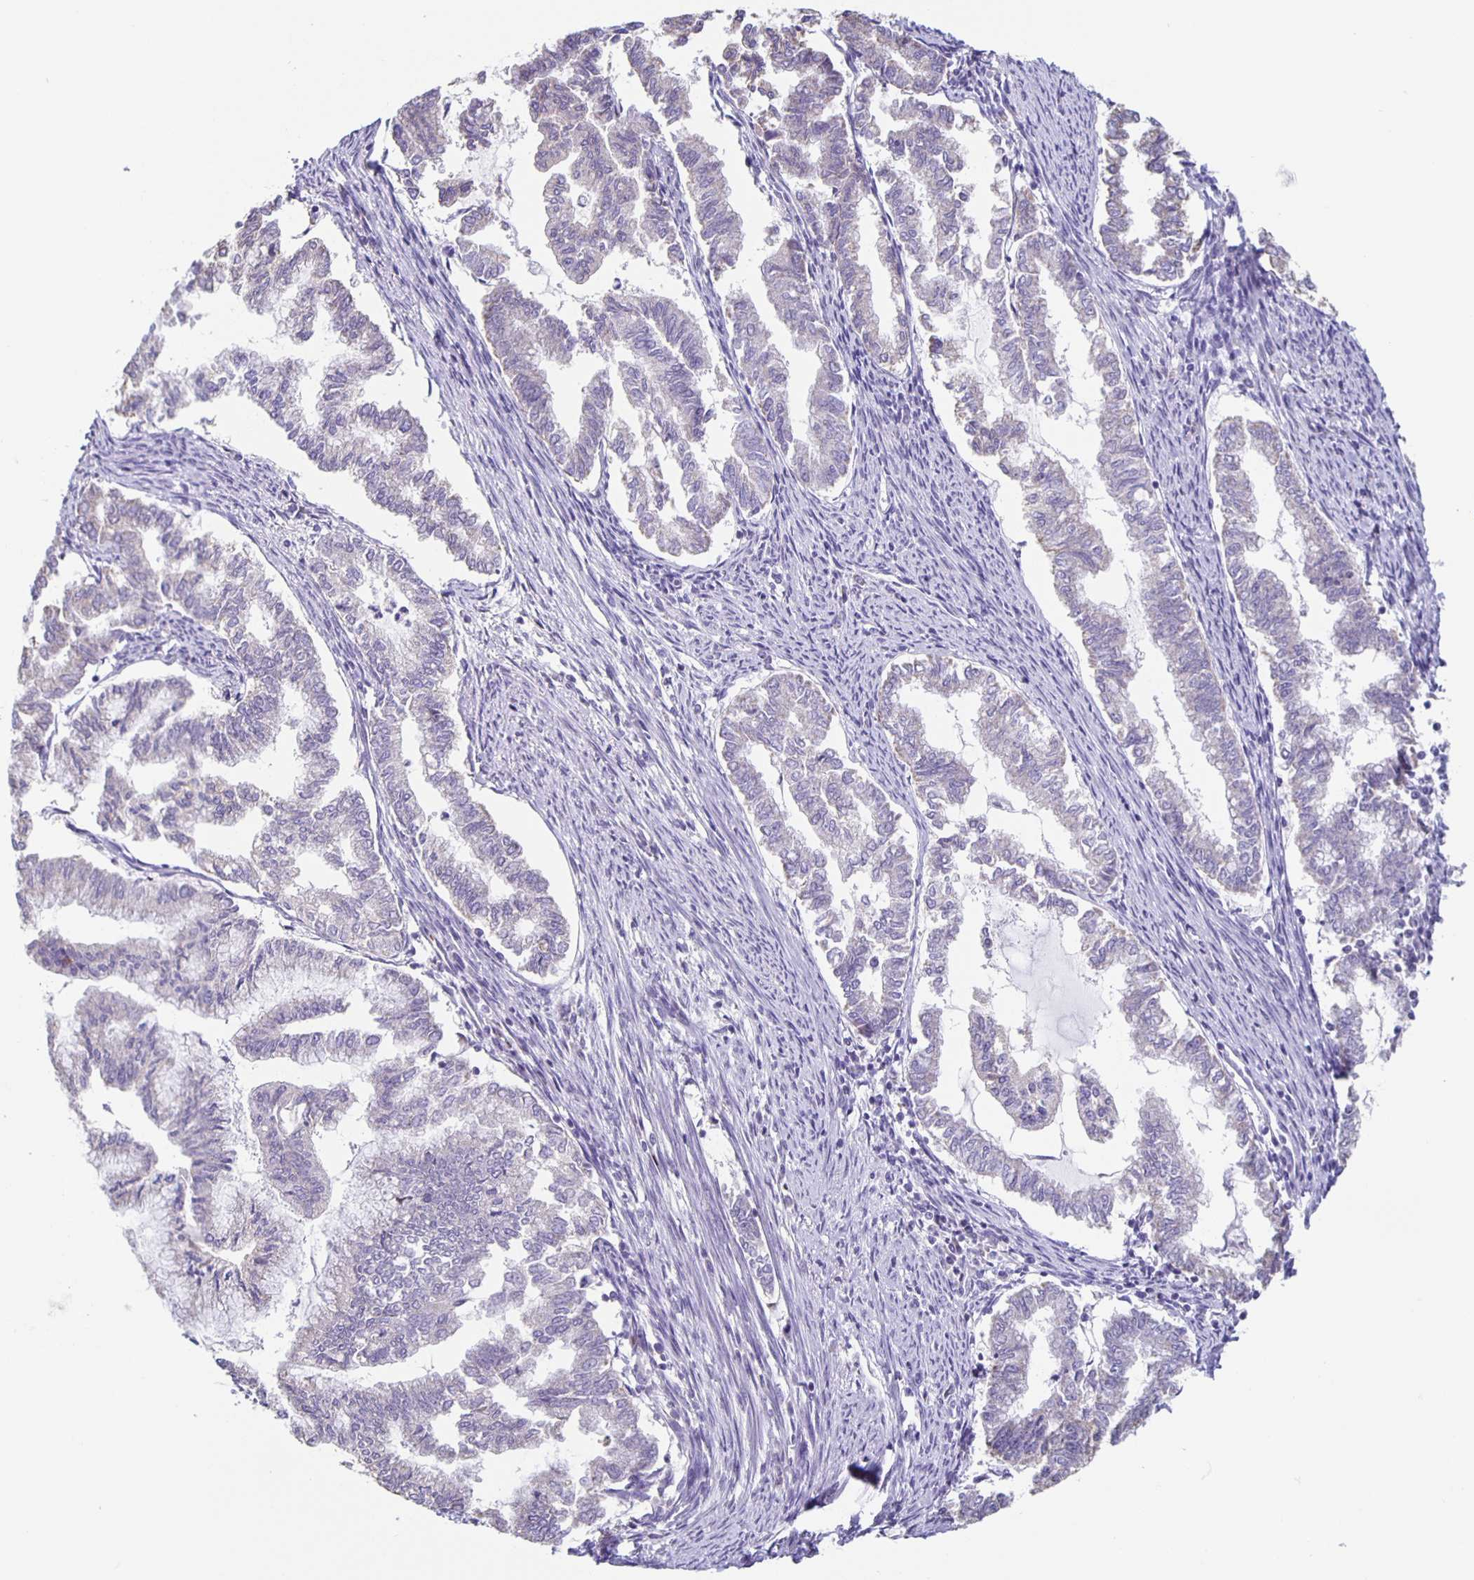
{"staining": {"intensity": "negative", "quantity": "none", "location": "none"}, "tissue": "endometrial cancer", "cell_type": "Tumor cells", "image_type": "cancer", "snomed": [{"axis": "morphology", "description": "Adenocarcinoma, NOS"}, {"axis": "topography", "description": "Endometrium"}], "caption": "Histopathology image shows no significant protein staining in tumor cells of endometrial cancer (adenocarcinoma).", "gene": "TPPP", "patient": {"sex": "female", "age": 79}}